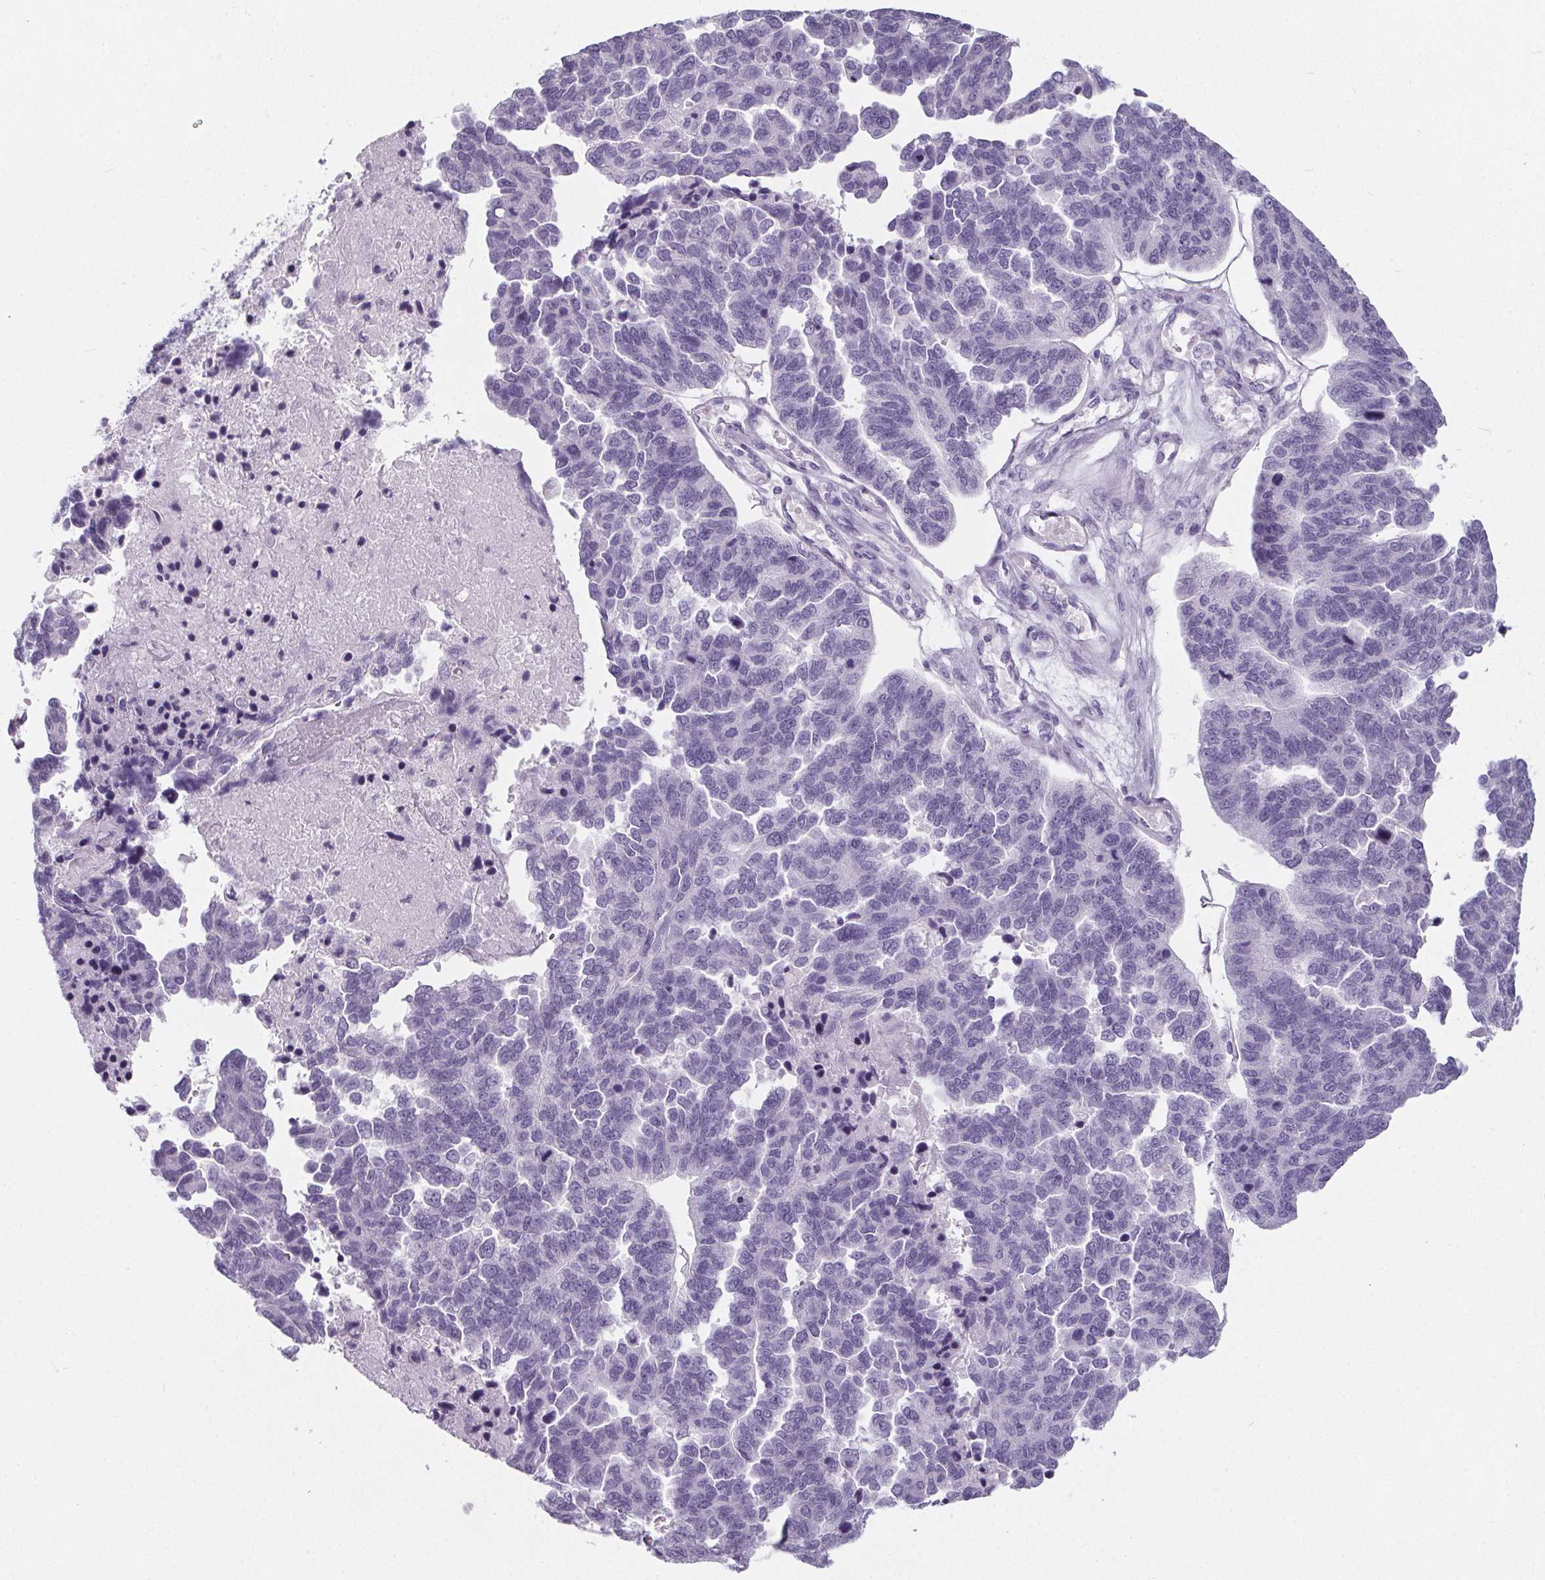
{"staining": {"intensity": "negative", "quantity": "none", "location": "none"}, "tissue": "ovarian cancer", "cell_type": "Tumor cells", "image_type": "cancer", "snomed": [{"axis": "morphology", "description": "Cystadenocarcinoma, serous, NOS"}, {"axis": "topography", "description": "Ovary"}], "caption": "Tumor cells show no significant staining in serous cystadenocarcinoma (ovarian).", "gene": "ADRB1", "patient": {"sex": "female", "age": 64}}